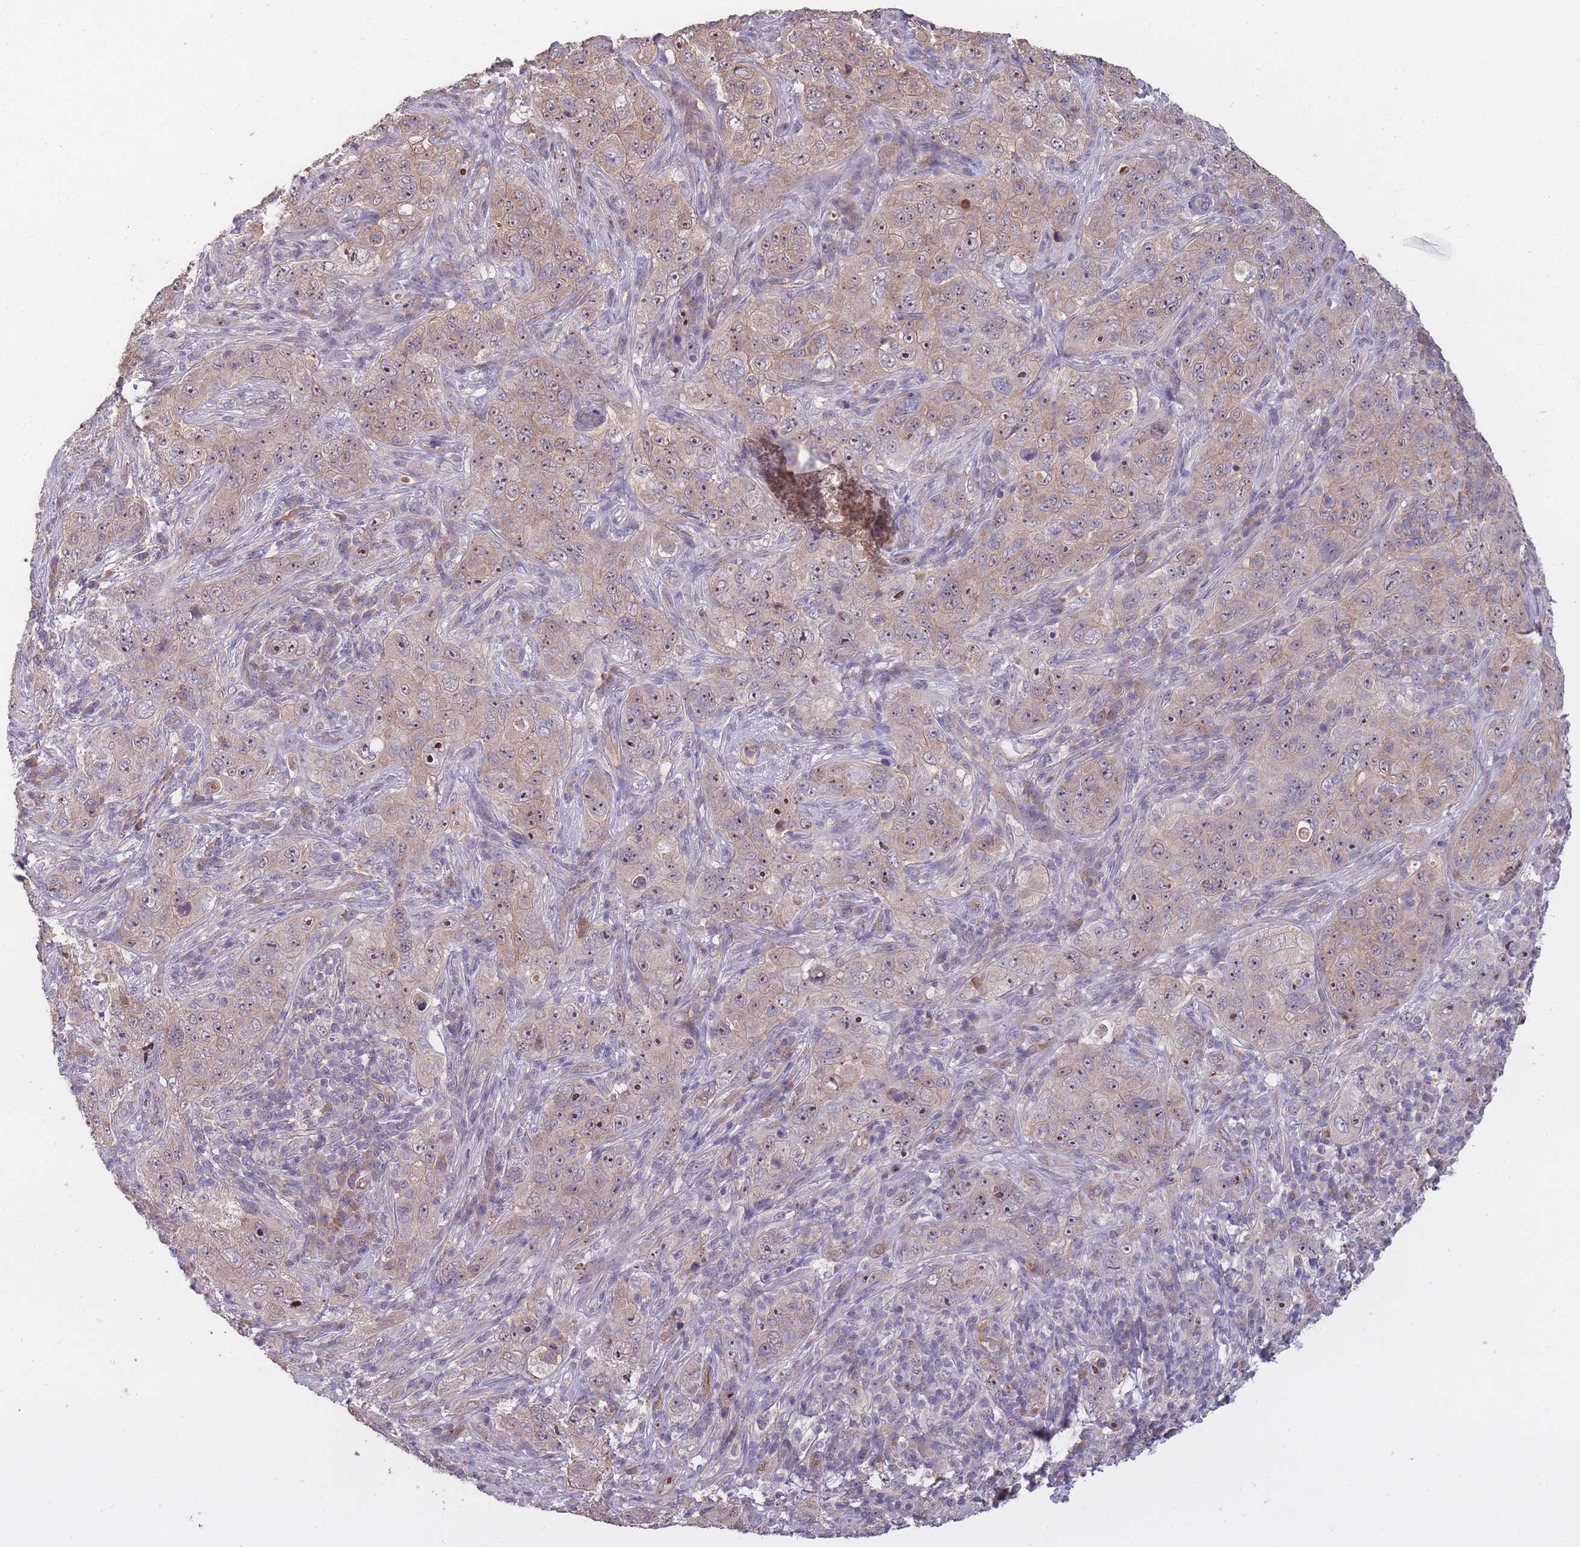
{"staining": {"intensity": "moderate", "quantity": ">75%", "location": "cytoplasmic/membranous,nuclear"}, "tissue": "pancreatic cancer", "cell_type": "Tumor cells", "image_type": "cancer", "snomed": [{"axis": "morphology", "description": "Adenocarcinoma, NOS"}, {"axis": "topography", "description": "Pancreas"}], "caption": "Human pancreatic cancer stained with a brown dye displays moderate cytoplasmic/membranous and nuclear positive staining in about >75% of tumor cells.", "gene": "KIAA1755", "patient": {"sex": "male", "age": 68}}